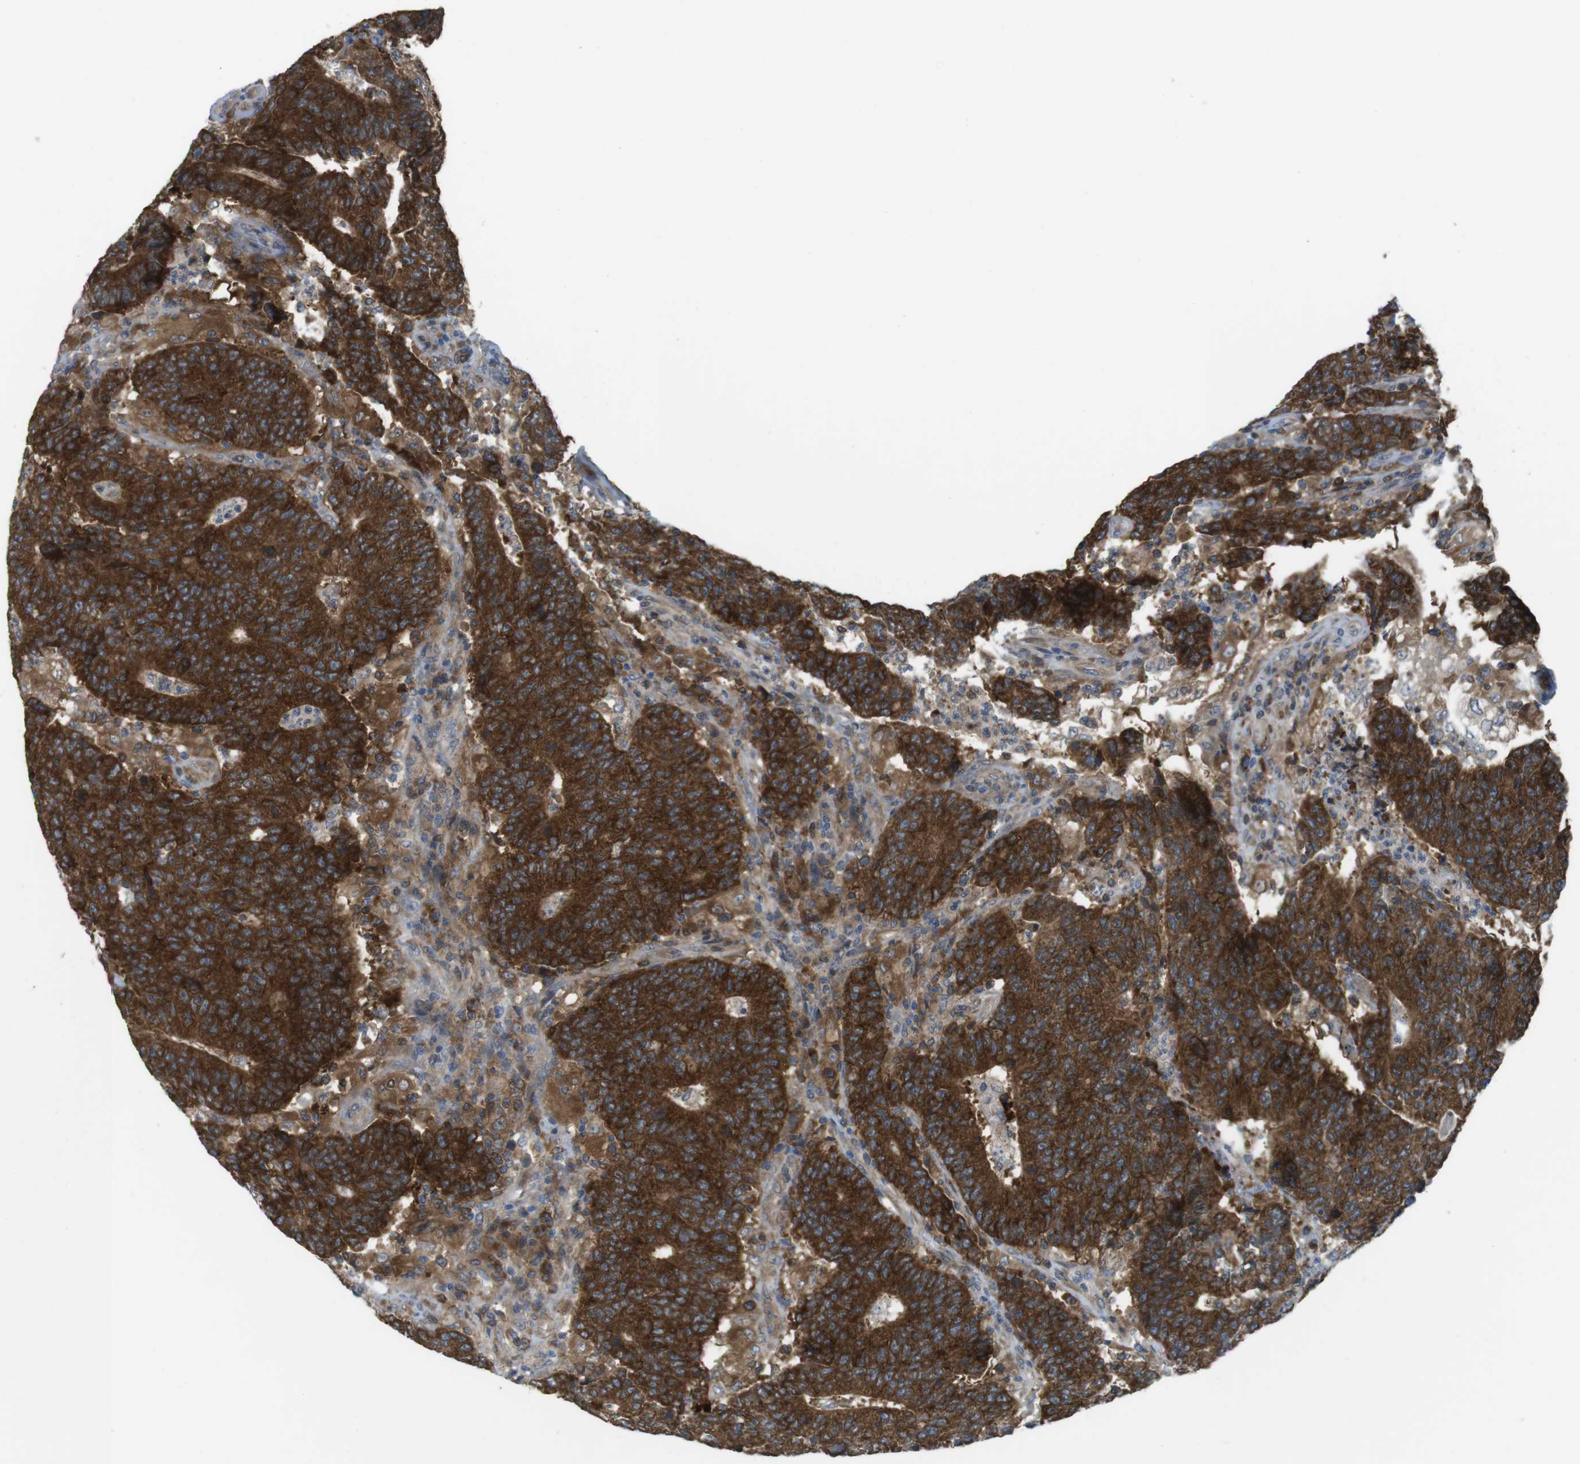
{"staining": {"intensity": "strong", "quantity": ">75%", "location": "cytoplasmic/membranous"}, "tissue": "colorectal cancer", "cell_type": "Tumor cells", "image_type": "cancer", "snomed": [{"axis": "morphology", "description": "Normal tissue, NOS"}, {"axis": "morphology", "description": "Adenocarcinoma, NOS"}, {"axis": "topography", "description": "Colon"}], "caption": "Protein expression analysis of human colorectal cancer reveals strong cytoplasmic/membranous positivity in approximately >75% of tumor cells.", "gene": "MTHFD1", "patient": {"sex": "female", "age": 75}}